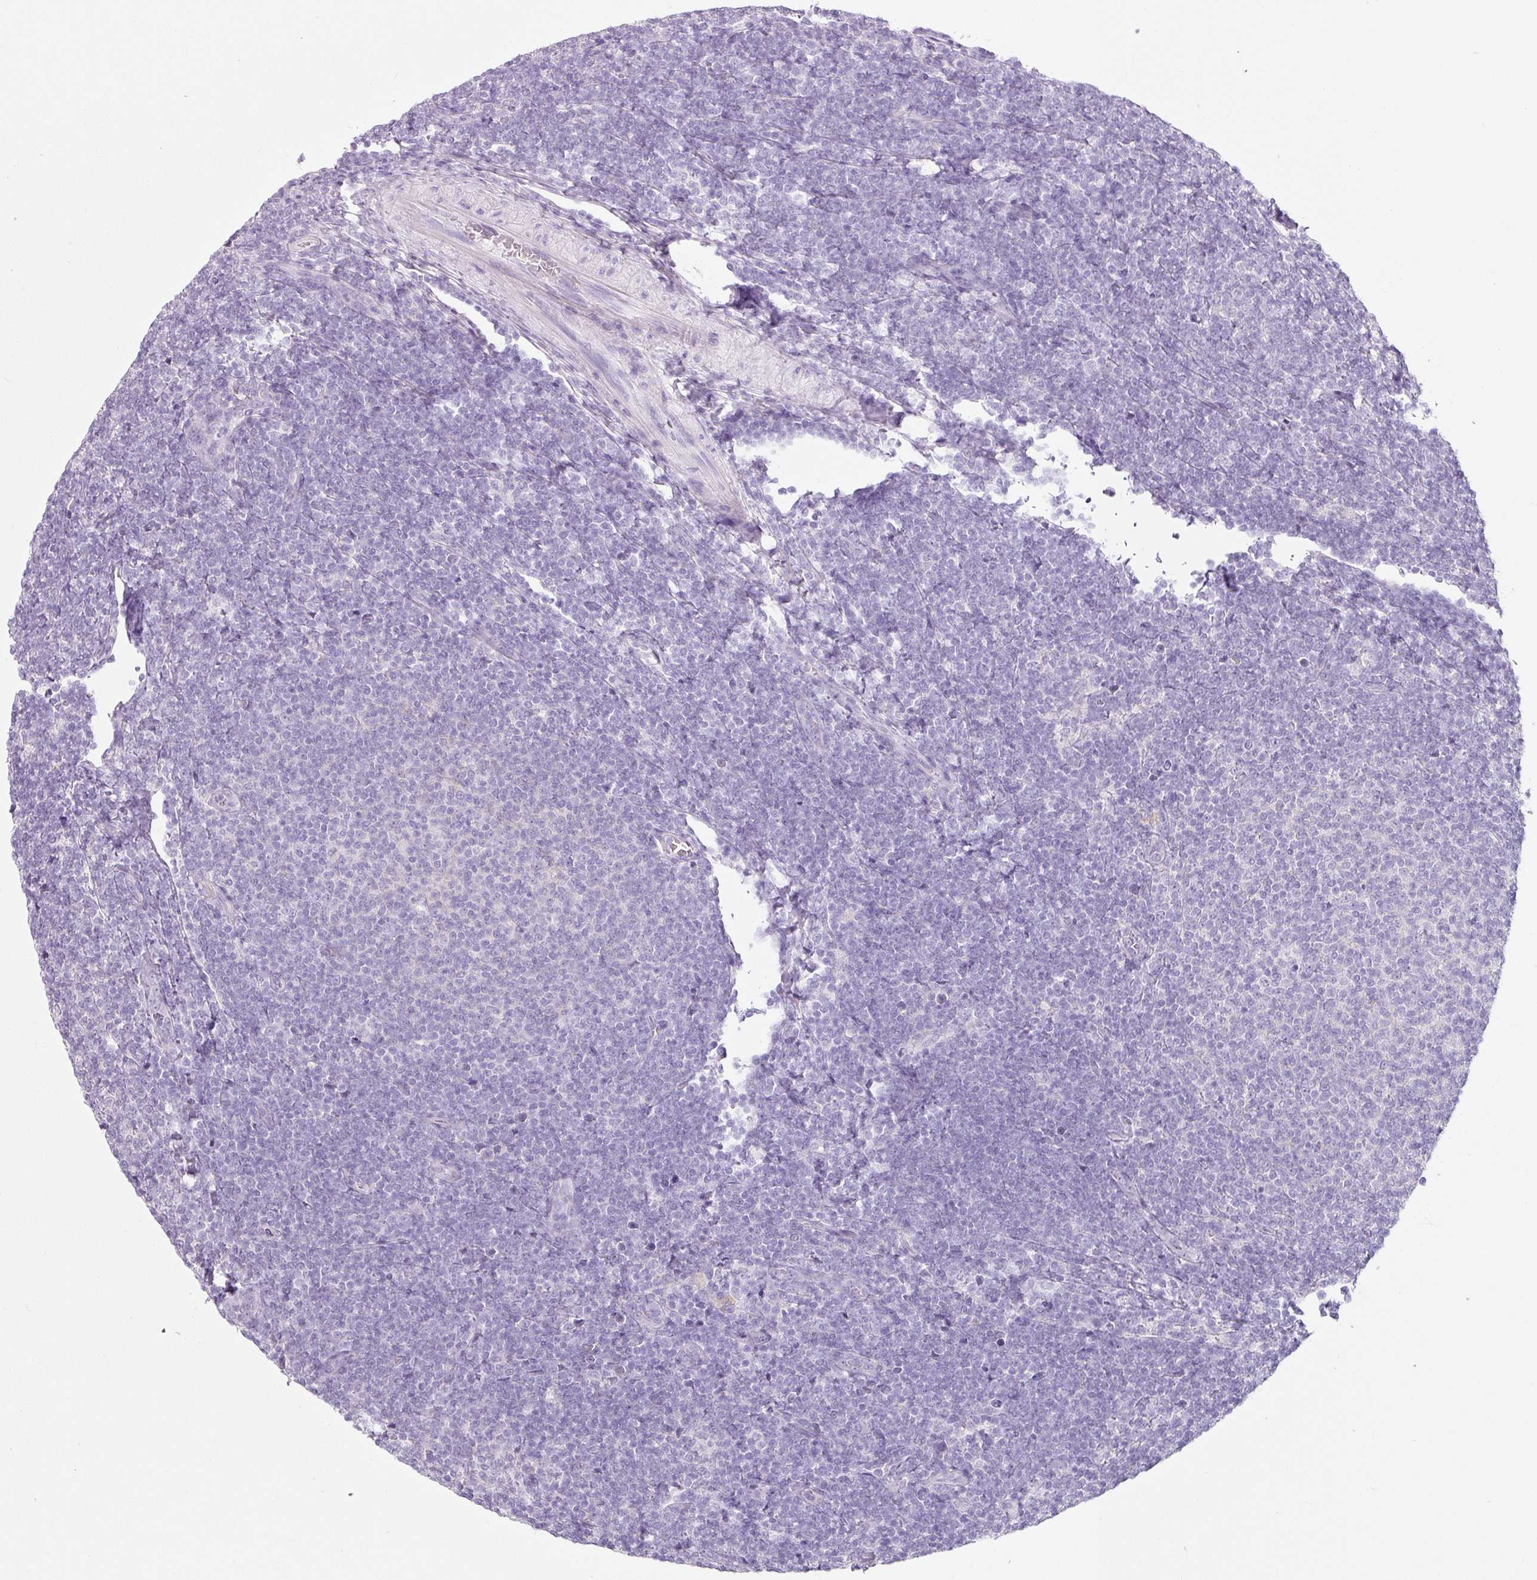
{"staining": {"intensity": "negative", "quantity": "none", "location": "none"}, "tissue": "lymphoma", "cell_type": "Tumor cells", "image_type": "cancer", "snomed": [{"axis": "morphology", "description": "Malignant lymphoma, non-Hodgkin's type, Low grade"}, {"axis": "topography", "description": "Lymph node"}], "caption": "Lymphoma stained for a protein using immunohistochemistry (IHC) shows no staining tumor cells.", "gene": "DNM1", "patient": {"sex": "male", "age": 66}}